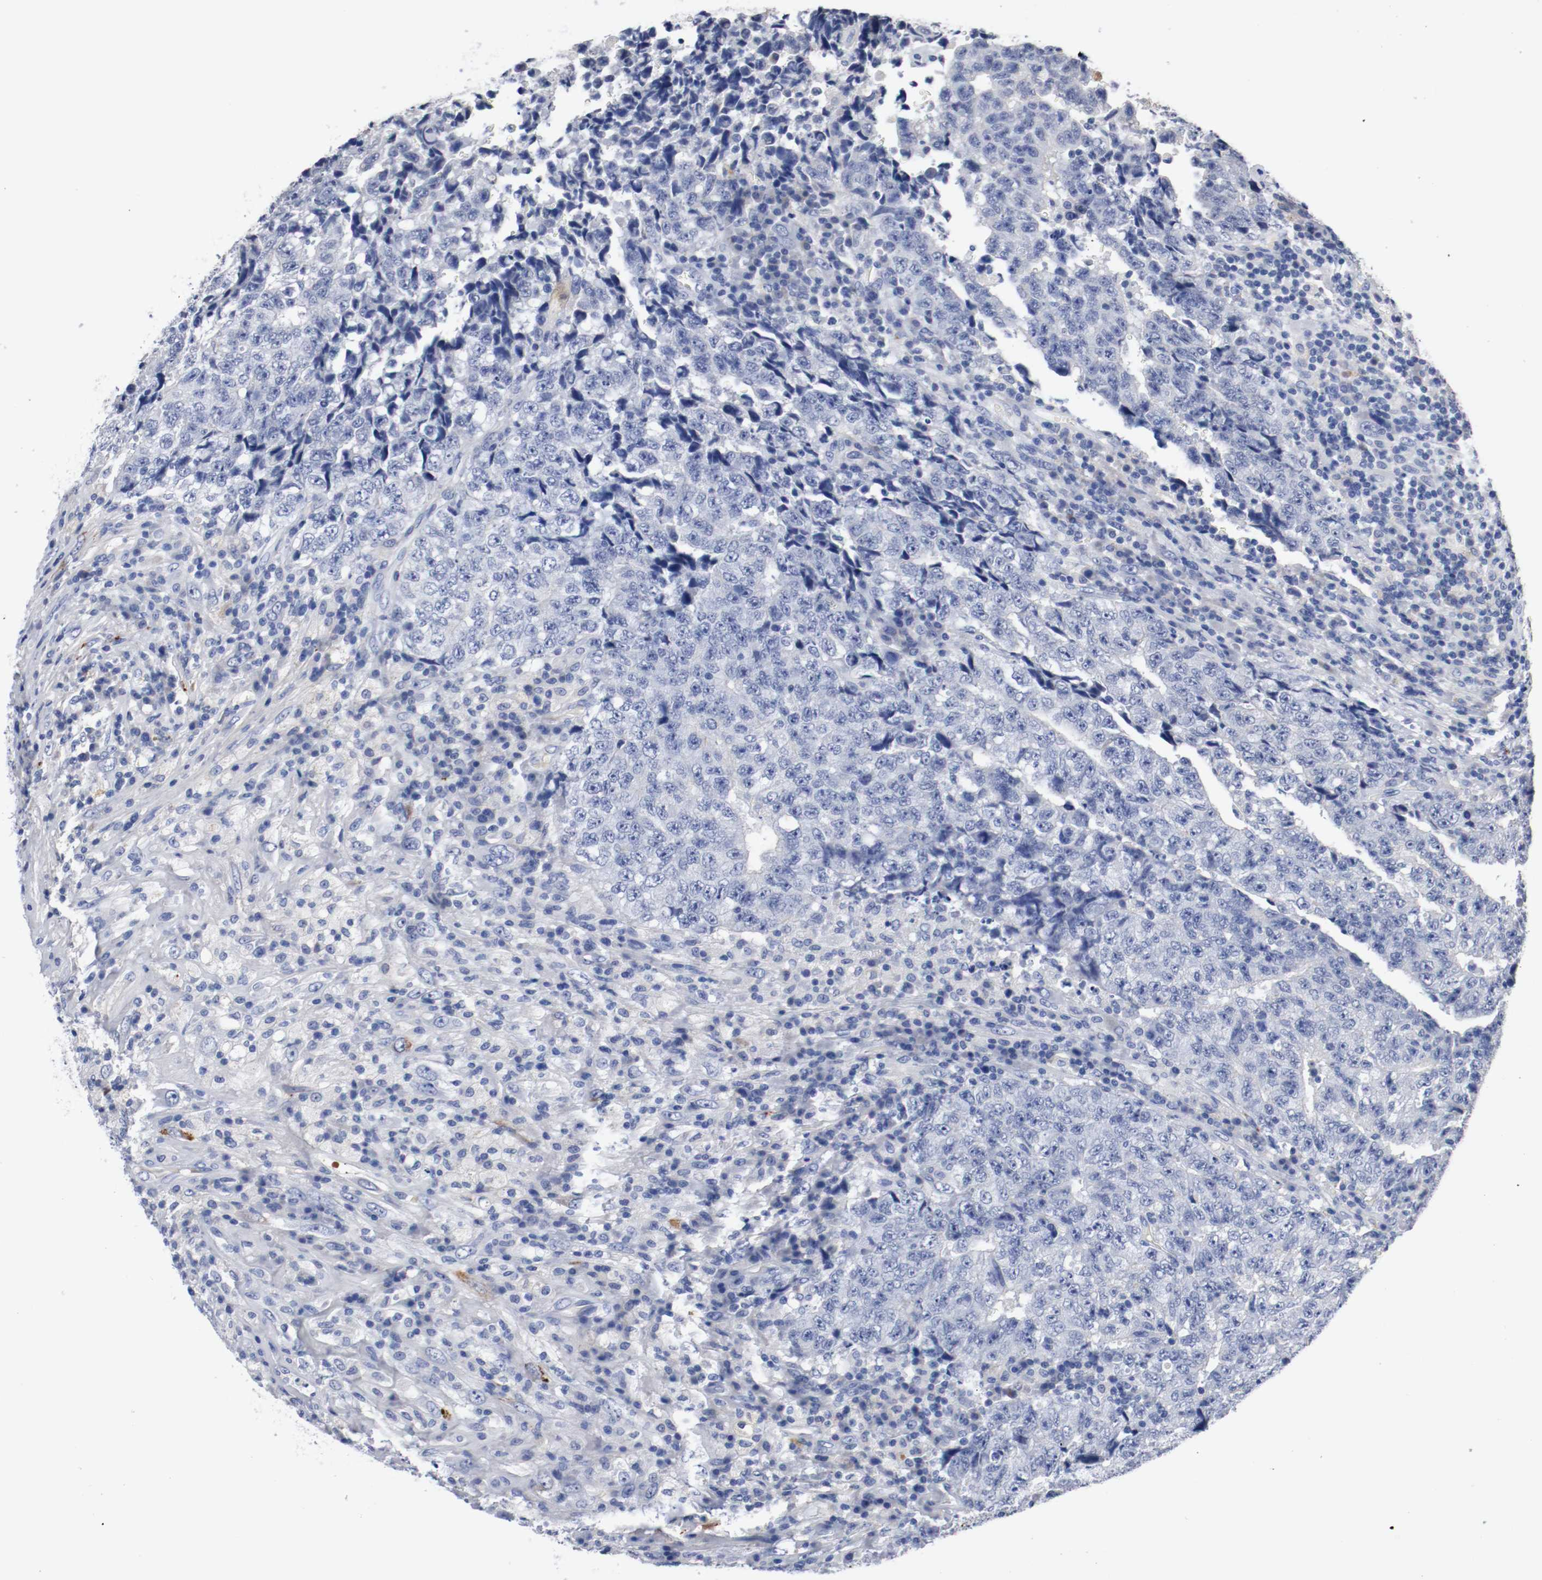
{"staining": {"intensity": "negative", "quantity": "none", "location": "none"}, "tissue": "testis cancer", "cell_type": "Tumor cells", "image_type": "cancer", "snomed": [{"axis": "morphology", "description": "Necrosis, NOS"}, {"axis": "morphology", "description": "Carcinoma, Embryonal, NOS"}, {"axis": "topography", "description": "Testis"}], "caption": "Immunohistochemical staining of testis cancer (embryonal carcinoma) exhibits no significant expression in tumor cells.", "gene": "TNC", "patient": {"sex": "male", "age": 19}}